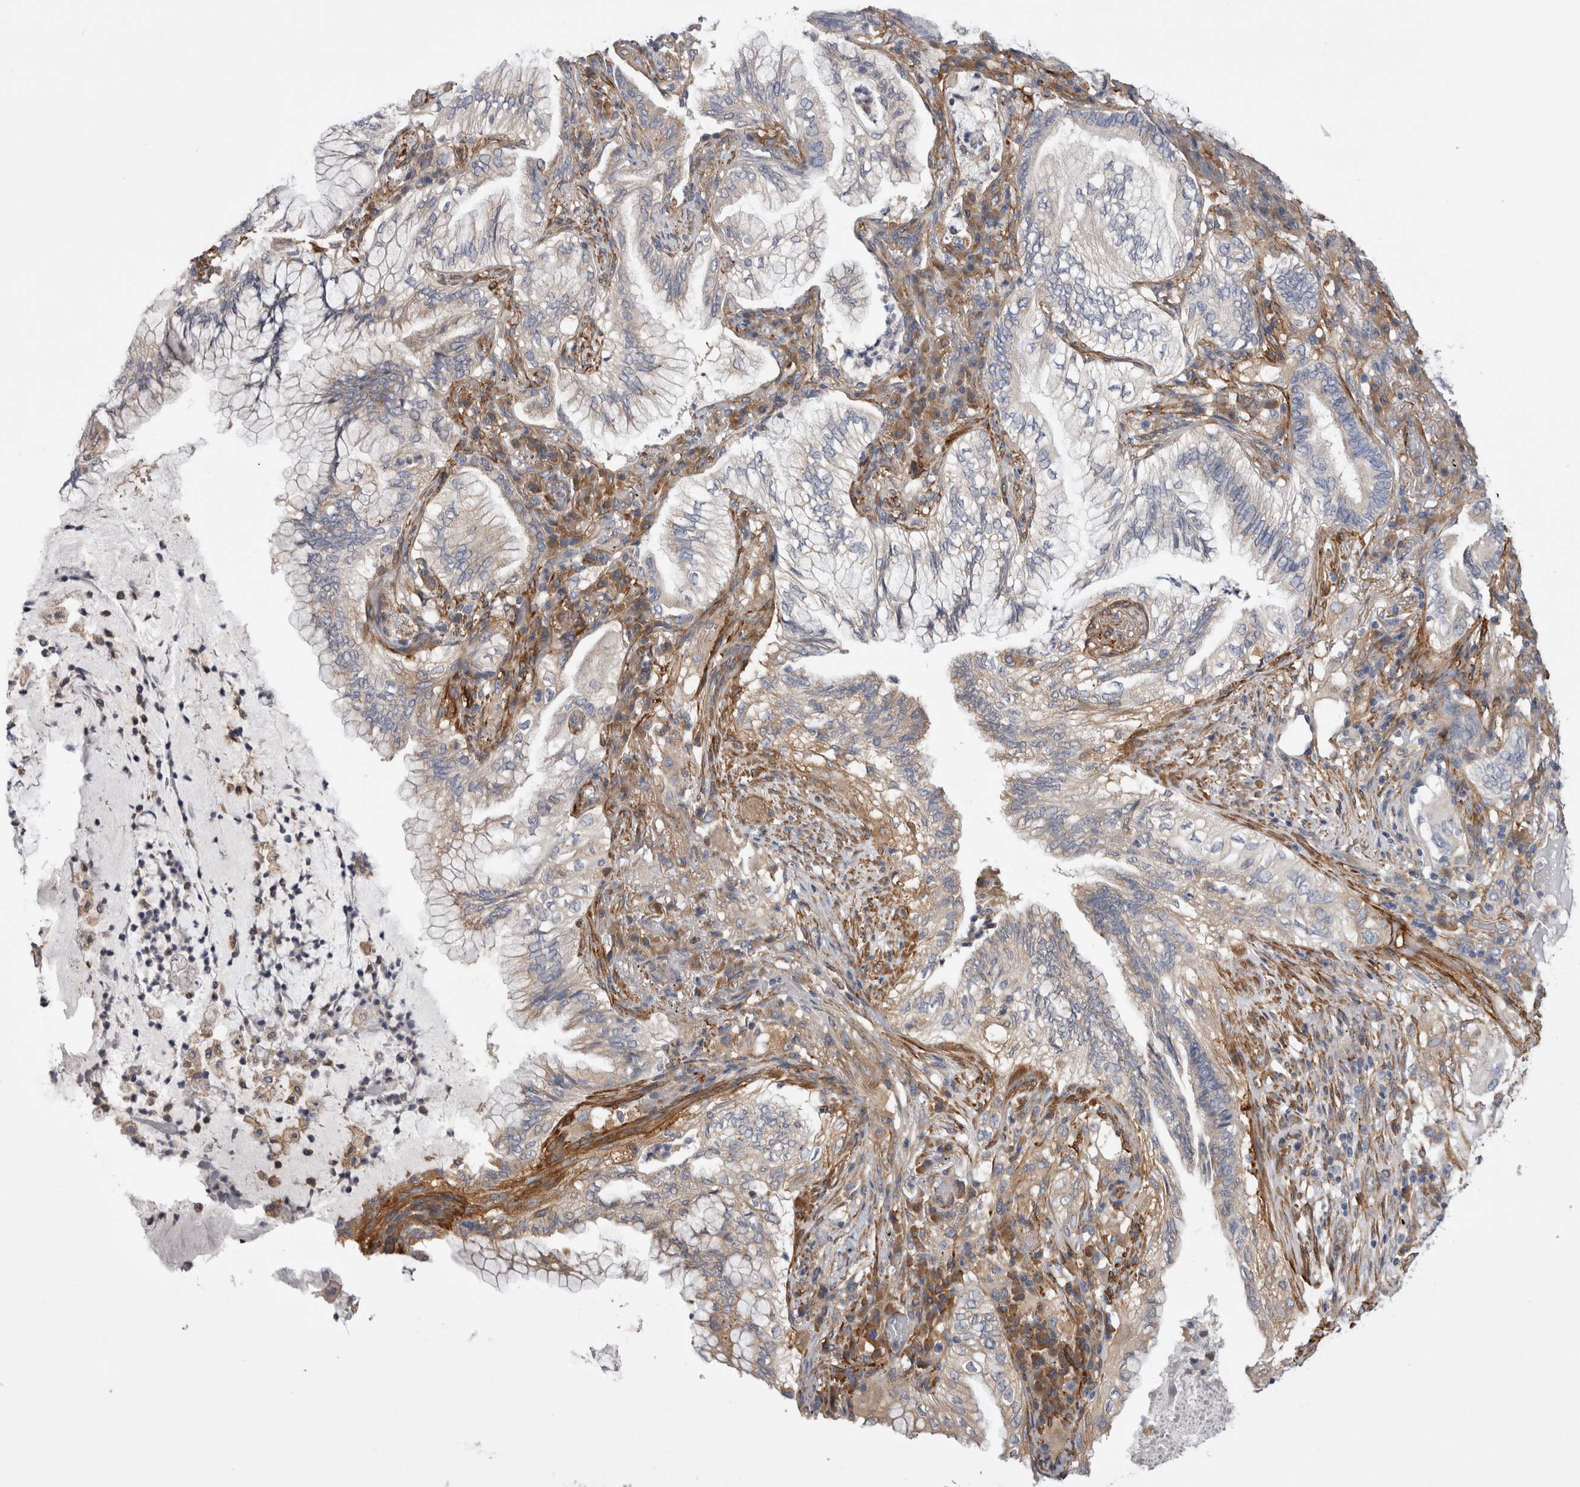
{"staining": {"intensity": "weak", "quantity": "<25%", "location": "cytoplasmic/membranous"}, "tissue": "lung cancer", "cell_type": "Tumor cells", "image_type": "cancer", "snomed": [{"axis": "morphology", "description": "Adenocarcinoma, NOS"}, {"axis": "topography", "description": "Lung"}], "caption": "Immunohistochemistry (IHC) of human lung cancer (adenocarcinoma) reveals no expression in tumor cells.", "gene": "EPRS1", "patient": {"sex": "female", "age": 70}}